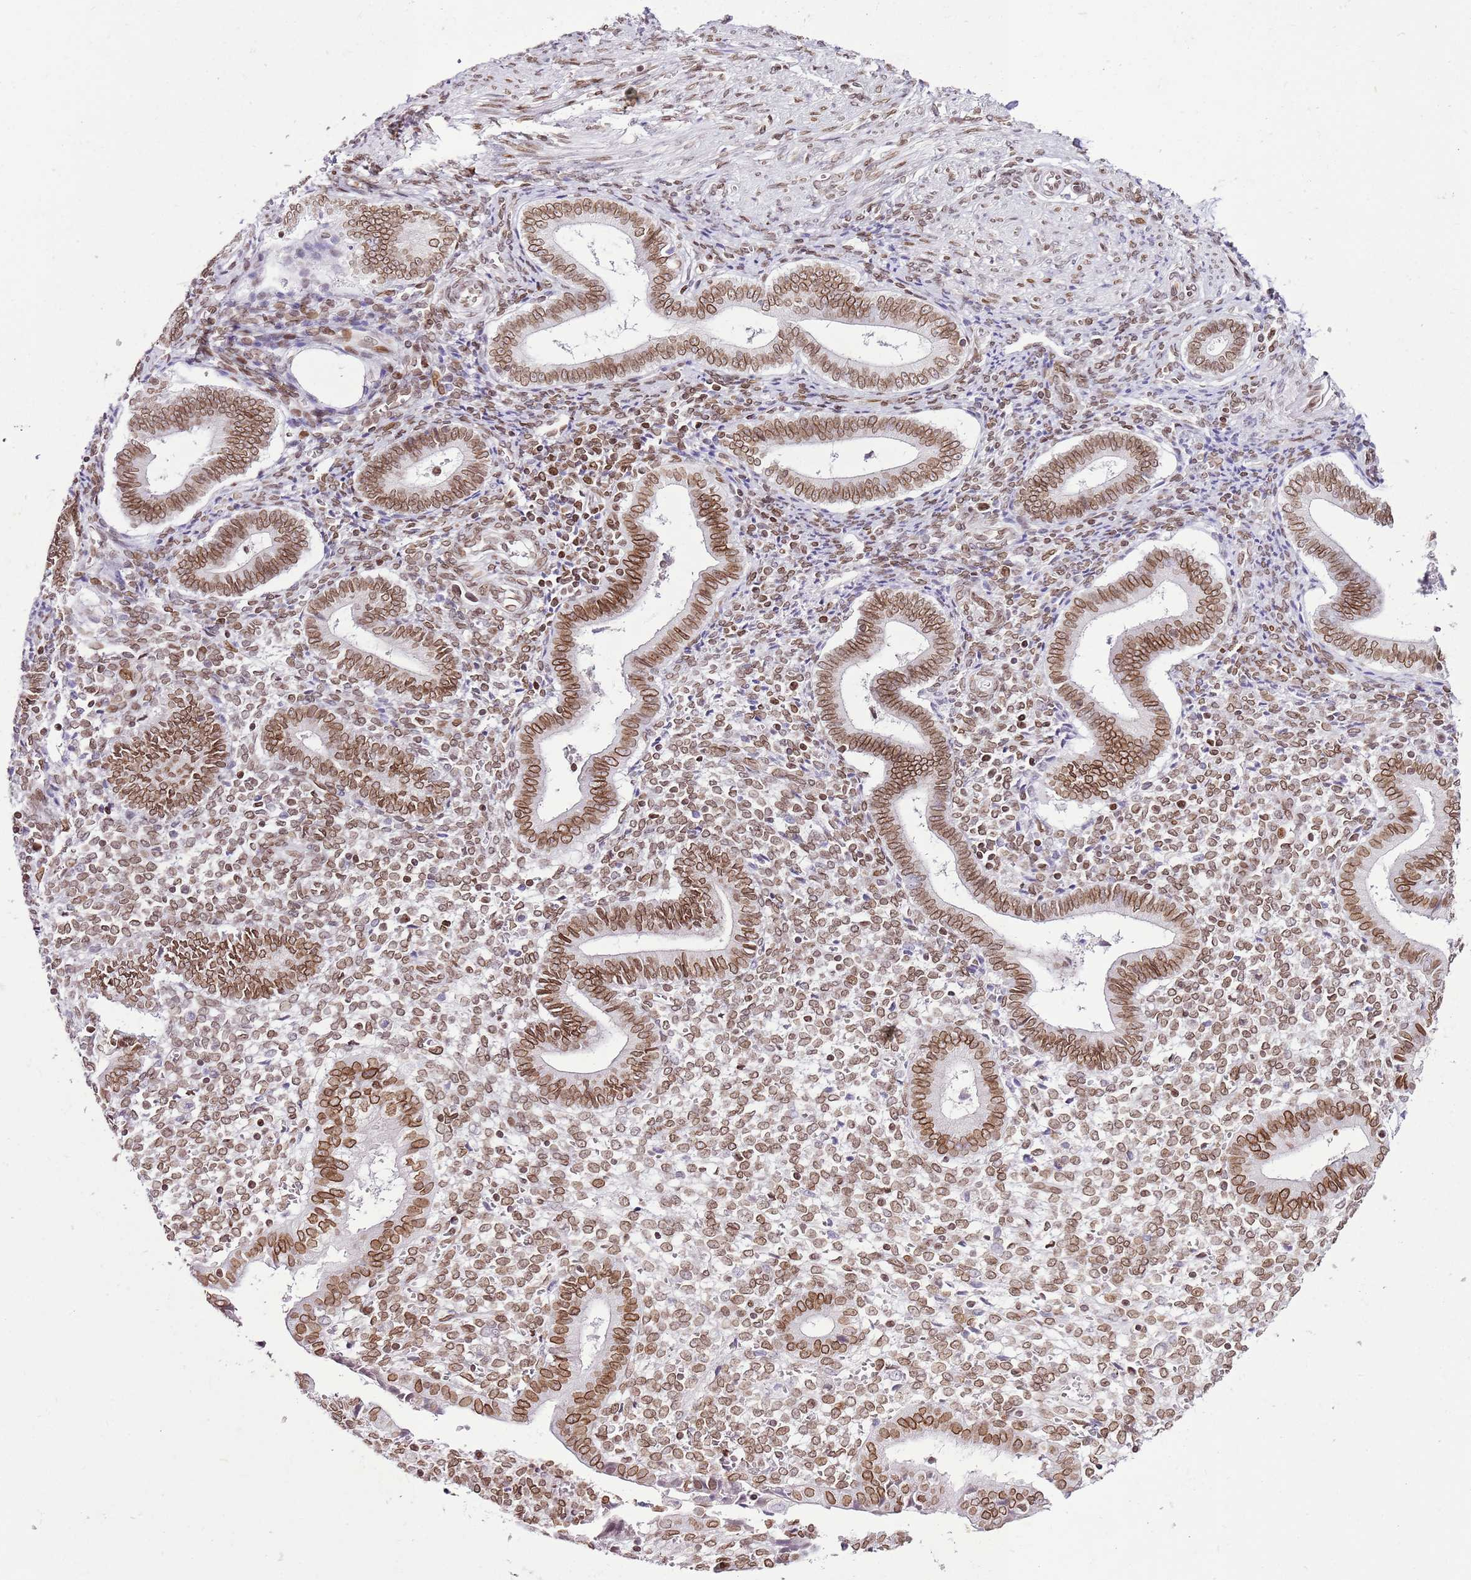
{"staining": {"intensity": "moderate", "quantity": ">75%", "location": "nuclear"}, "tissue": "endometrium", "cell_type": "Cells in endometrial stroma", "image_type": "normal", "snomed": [{"axis": "morphology", "description": "Normal tissue, NOS"}, {"axis": "topography", "description": "Other"}, {"axis": "topography", "description": "Endometrium"}], "caption": "The image shows staining of normal endometrium, revealing moderate nuclear protein positivity (brown color) within cells in endometrial stroma.", "gene": "POU6F1", "patient": {"sex": "female", "age": 44}}